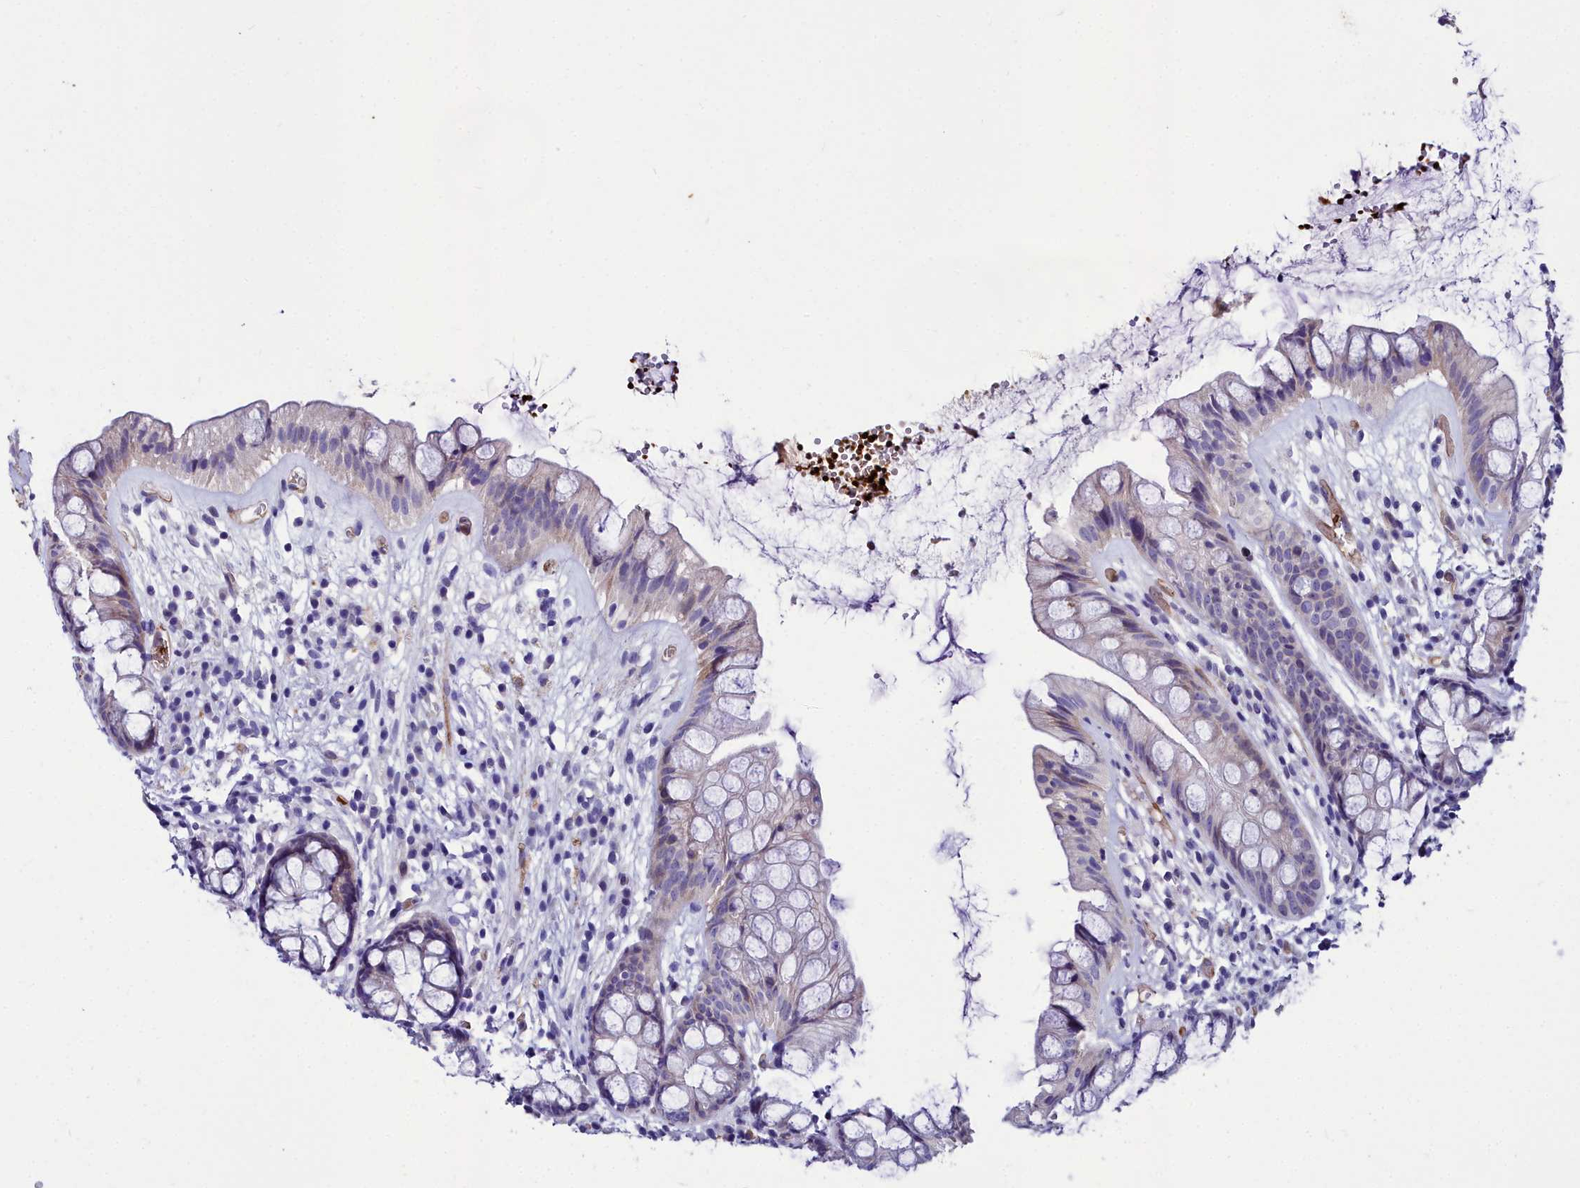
{"staining": {"intensity": "negative", "quantity": "none", "location": "none"}, "tissue": "rectum", "cell_type": "Glandular cells", "image_type": "normal", "snomed": [{"axis": "morphology", "description": "Normal tissue, NOS"}, {"axis": "topography", "description": "Rectum"}], "caption": "Photomicrograph shows no significant protein expression in glandular cells of benign rectum. (DAB (3,3'-diaminobenzidine) IHC visualized using brightfield microscopy, high magnification).", "gene": "CYP4F11", "patient": {"sex": "male", "age": 74}}